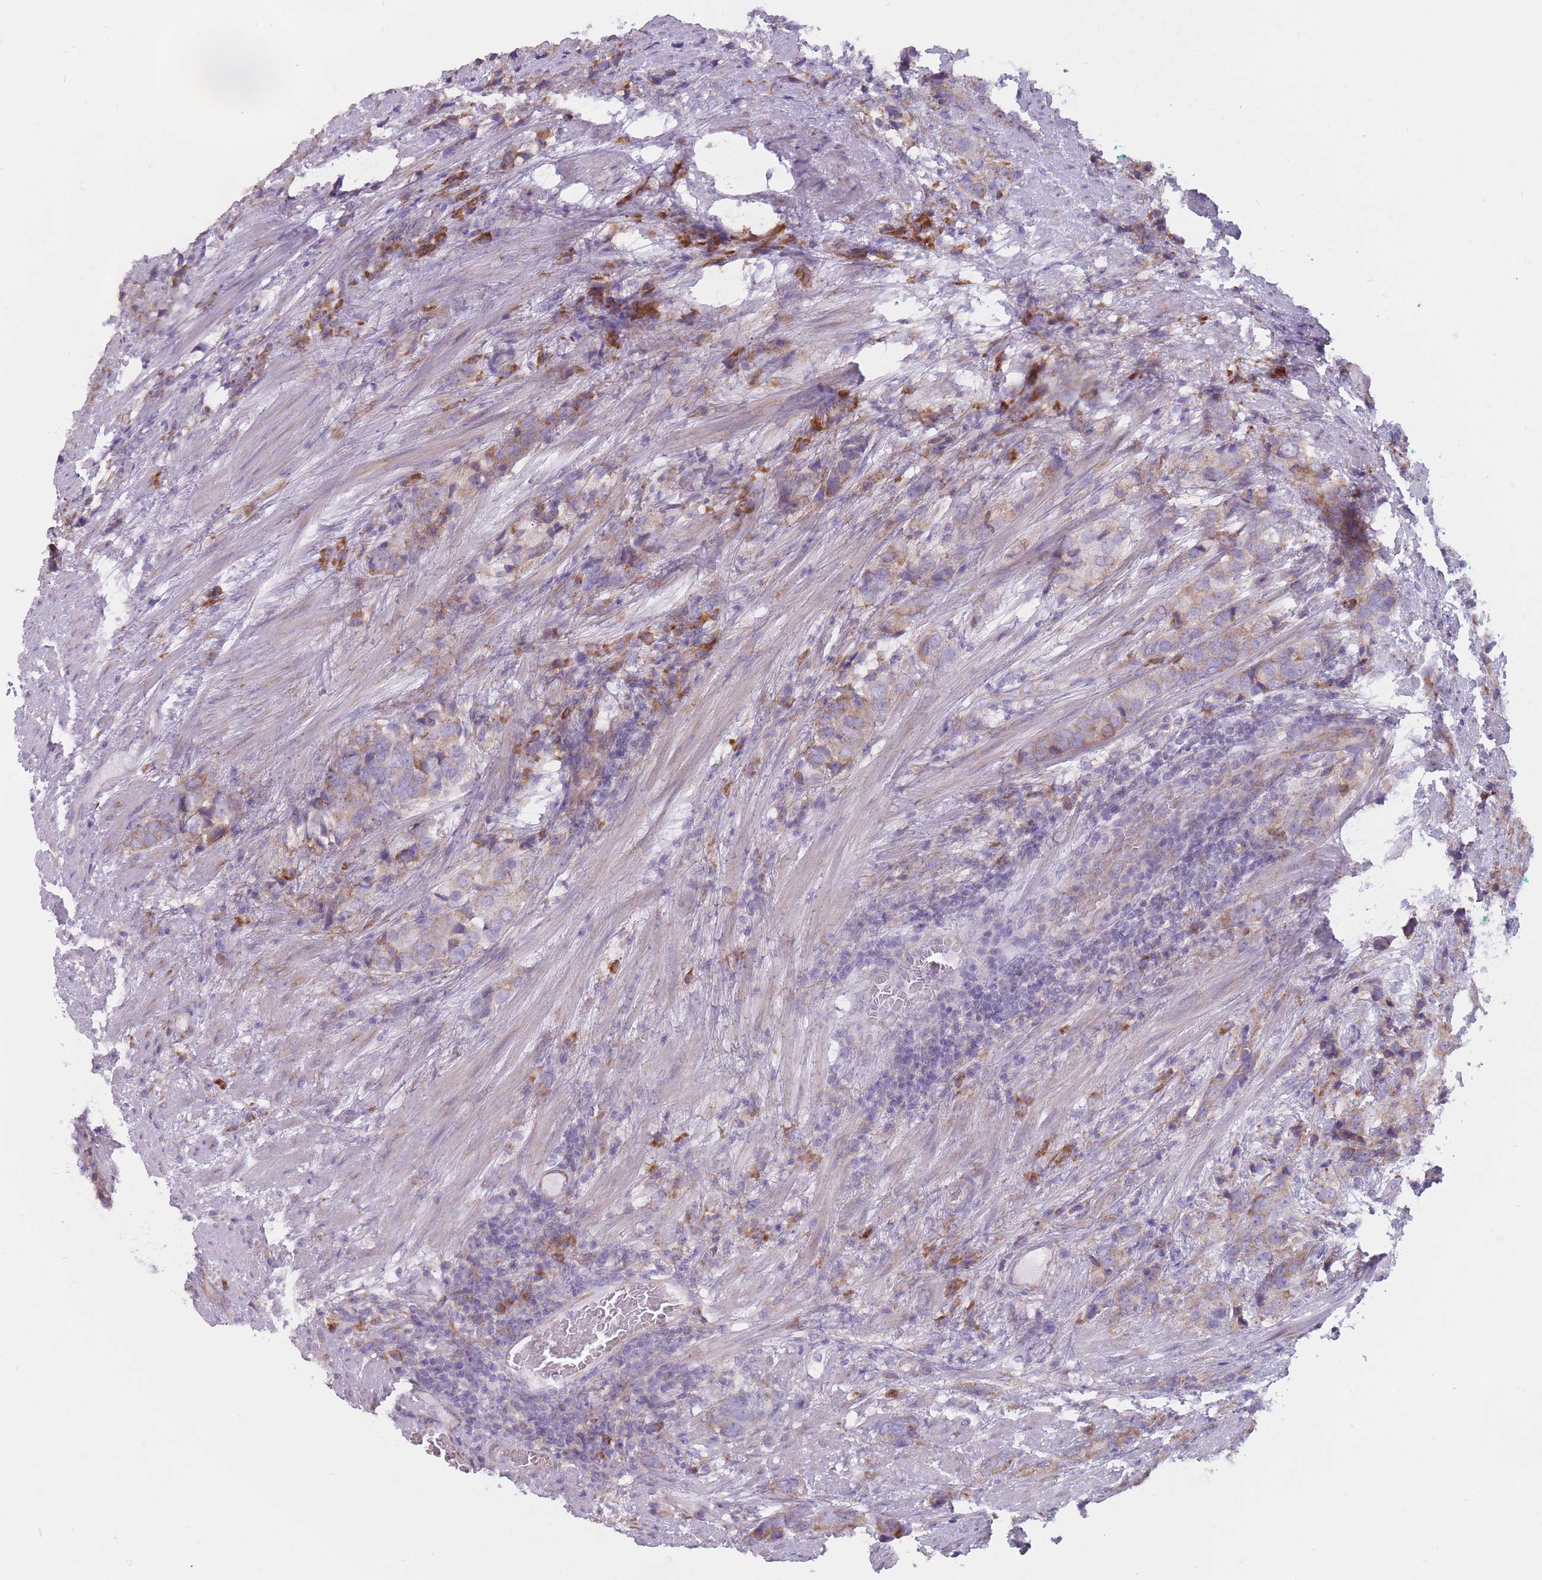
{"staining": {"intensity": "weak", "quantity": "25%-75%", "location": "cytoplasmic/membranous"}, "tissue": "prostate cancer", "cell_type": "Tumor cells", "image_type": "cancer", "snomed": [{"axis": "morphology", "description": "Adenocarcinoma, High grade"}, {"axis": "topography", "description": "Prostate"}], "caption": "Prostate high-grade adenocarcinoma was stained to show a protein in brown. There is low levels of weak cytoplasmic/membranous positivity in approximately 25%-75% of tumor cells. The protein of interest is shown in brown color, while the nuclei are stained blue.", "gene": "RPL18", "patient": {"sex": "male", "age": 62}}